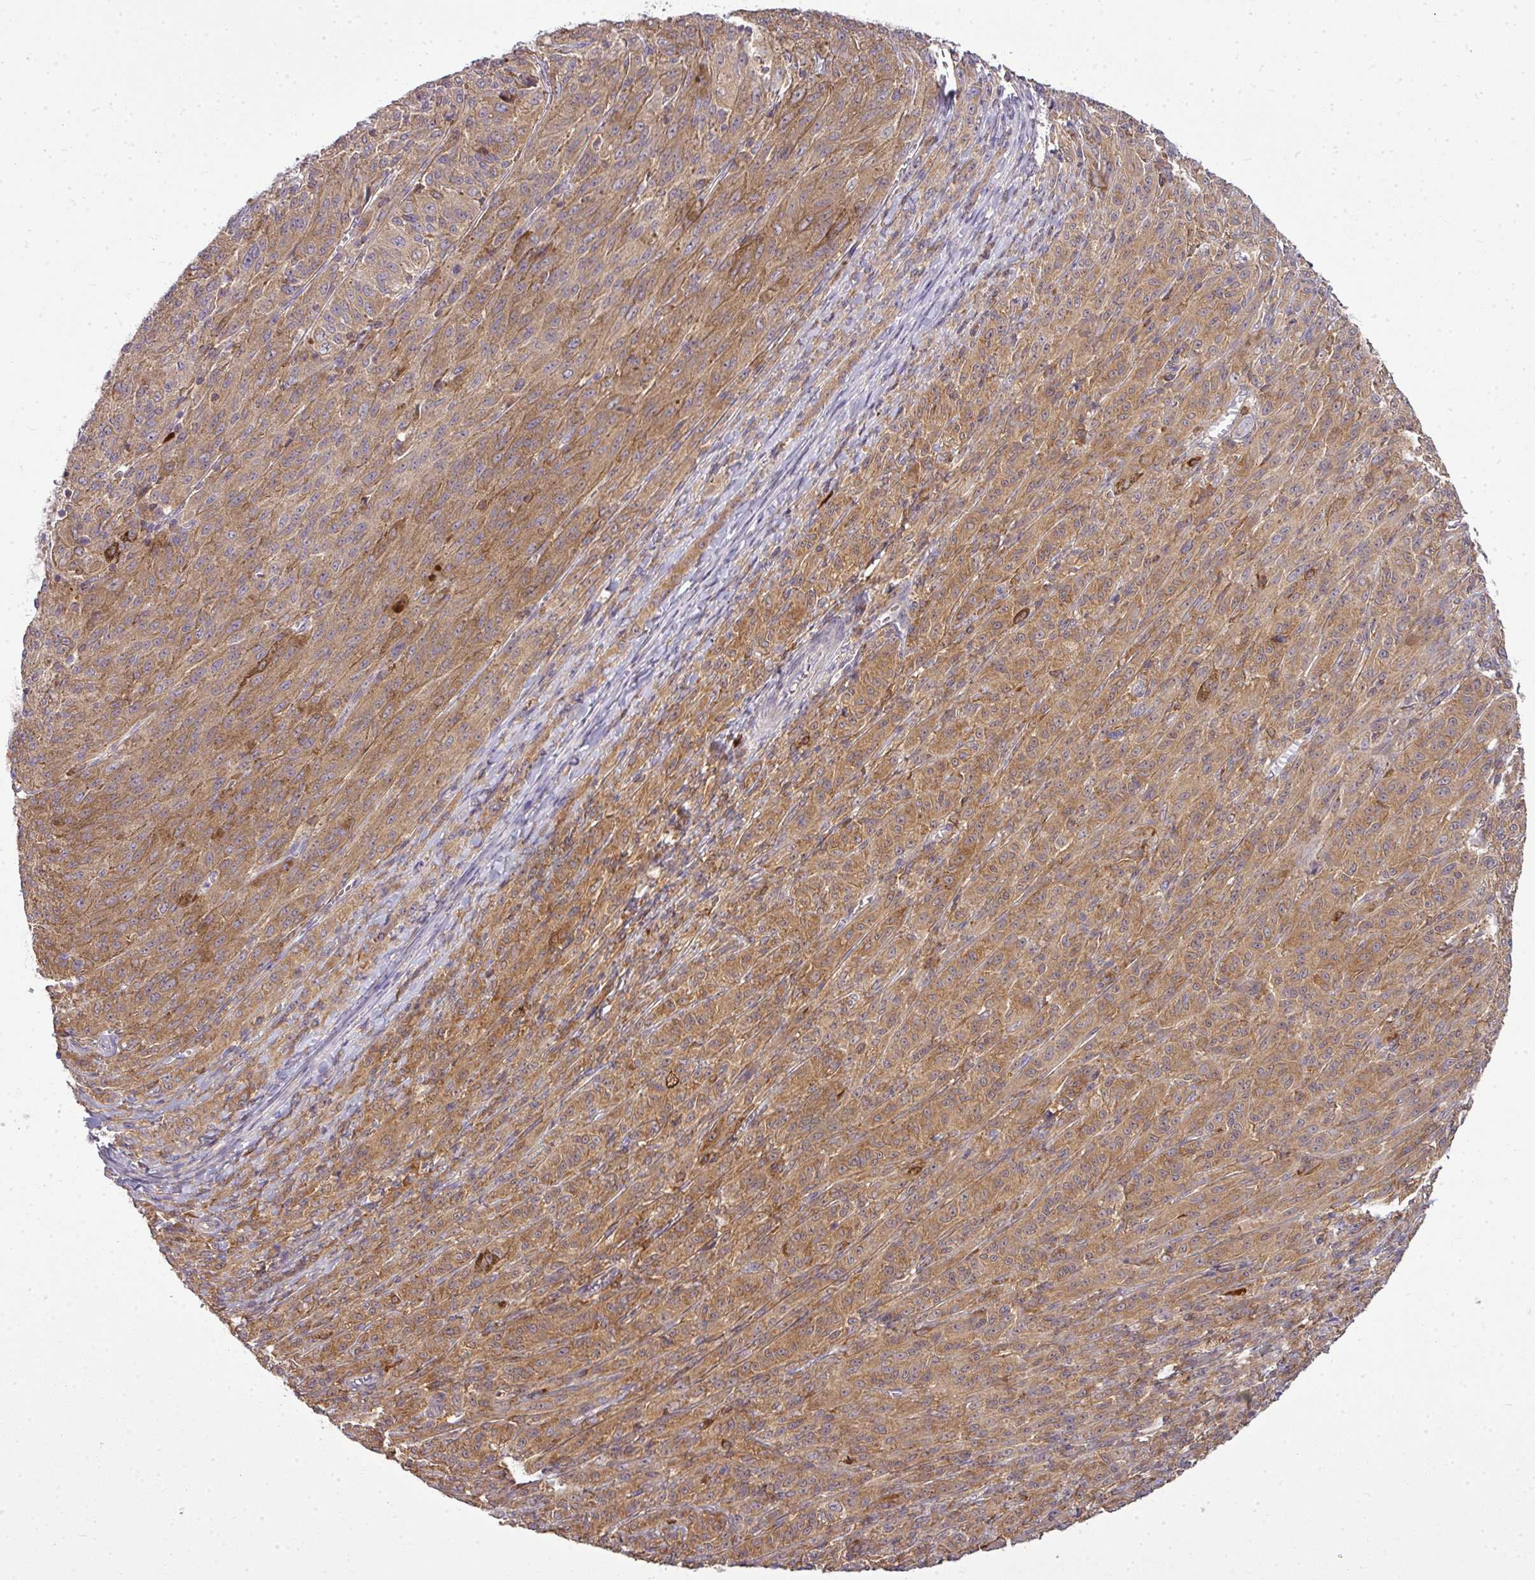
{"staining": {"intensity": "moderate", "quantity": "25%-75%", "location": "cytoplasmic/membranous"}, "tissue": "melanoma", "cell_type": "Tumor cells", "image_type": "cancer", "snomed": [{"axis": "morphology", "description": "Malignant melanoma, NOS"}, {"axis": "topography", "description": "Skin"}], "caption": "Tumor cells display moderate cytoplasmic/membranous staining in approximately 25%-75% of cells in malignant melanoma.", "gene": "STAT5A", "patient": {"sex": "female", "age": 52}}